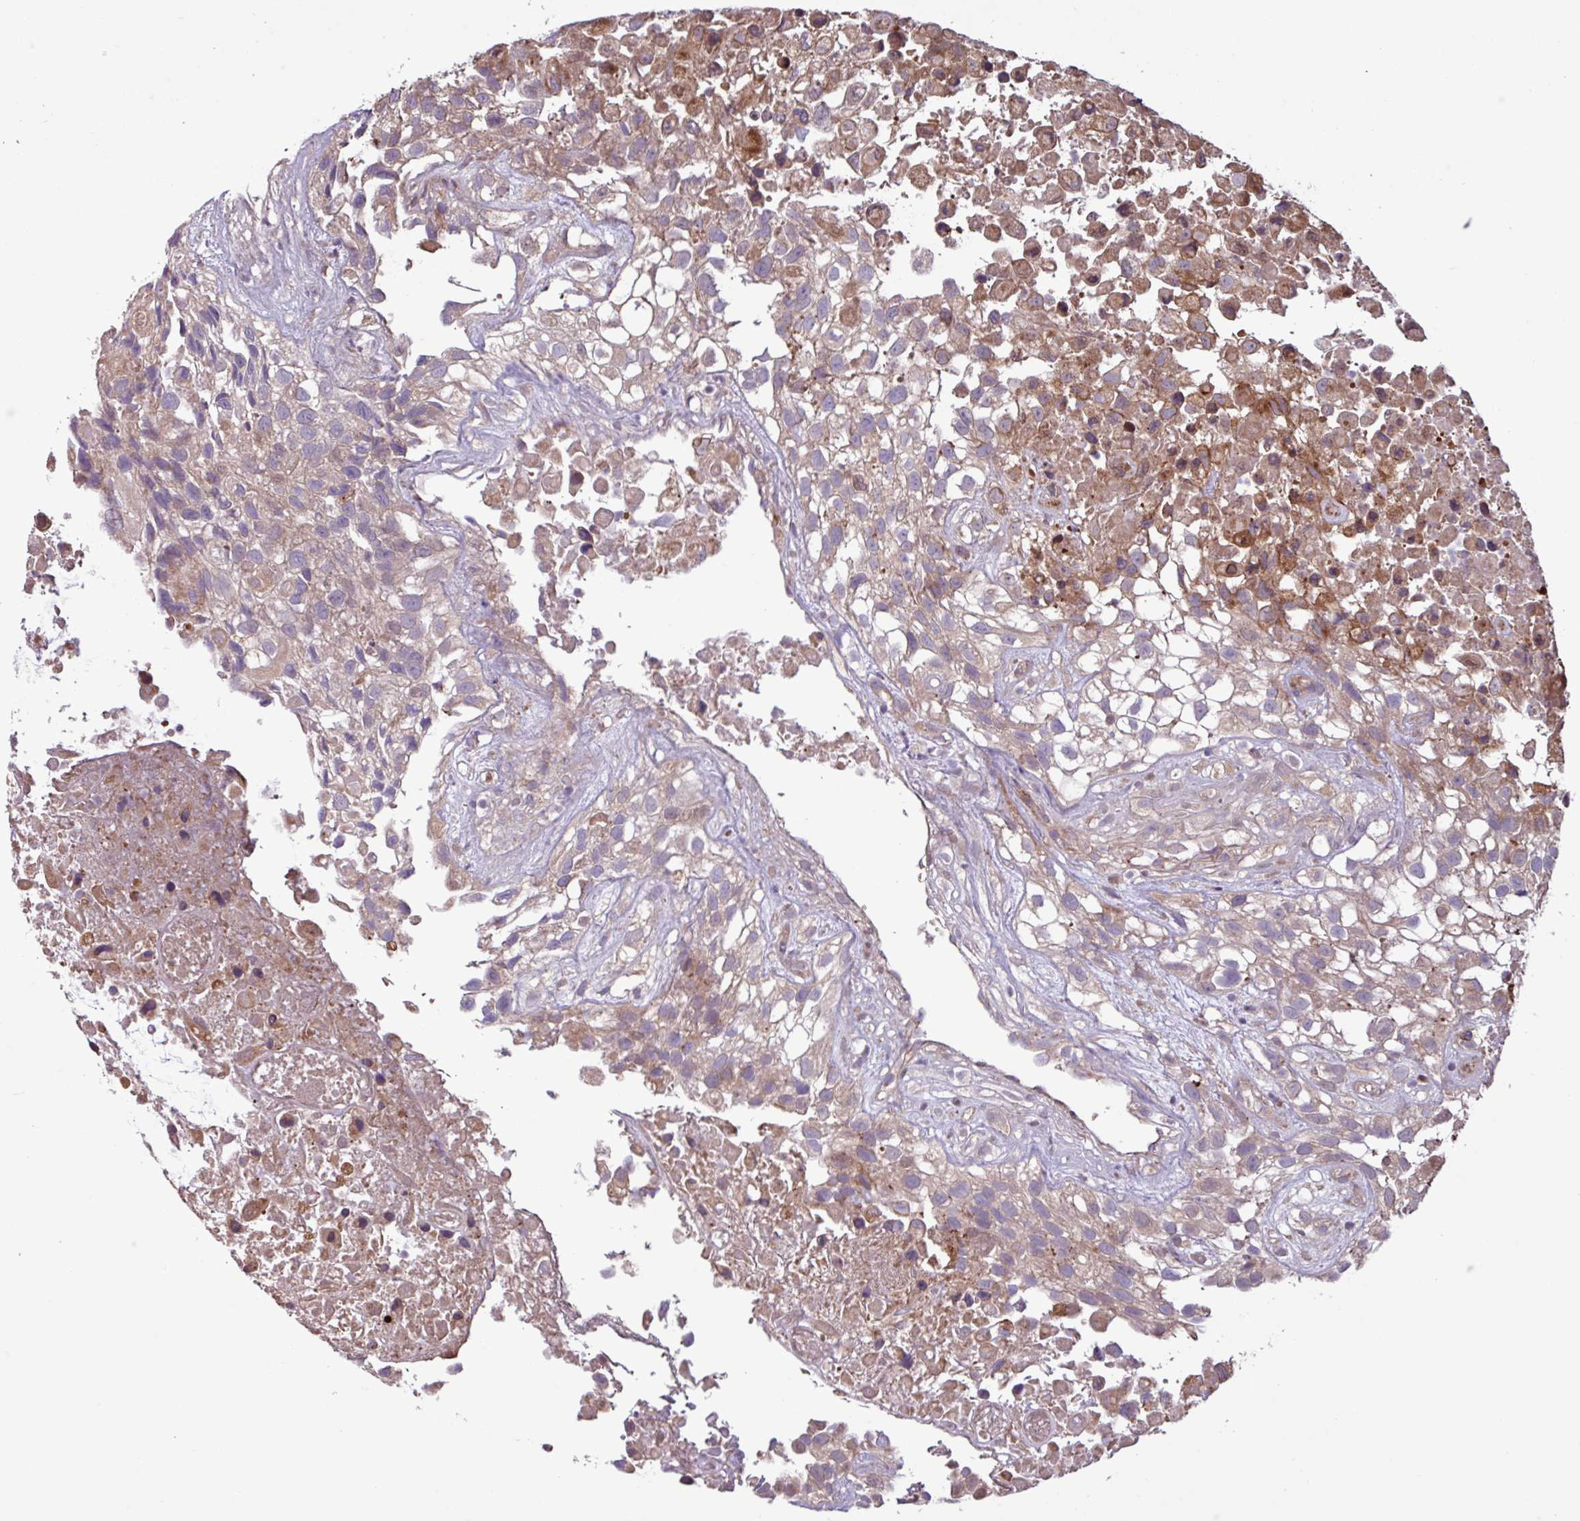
{"staining": {"intensity": "moderate", "quantity": "<25%", "location": "cytoplasmic/membranous"}, "tissue": "urothelial cancer", "cell_type": "Tumor cells", "image_type": "cancer", "snomed": [{"axis": "morphology", "description": "Urothelial carcinoma, High grade"}, {"axis": "topography", "description": "Urinary bladder"}], "caption": "A photomicrograph of urothelial carcinoma (high-grade) stained for a protein displays moderate cytoplasmic/membranous brown staining in tumor cells. (brown staining indicates protein expression, while blue staining denotes nuclei).", "gene": "PDPR", "patient": {"sex": "male", "age": 56}}